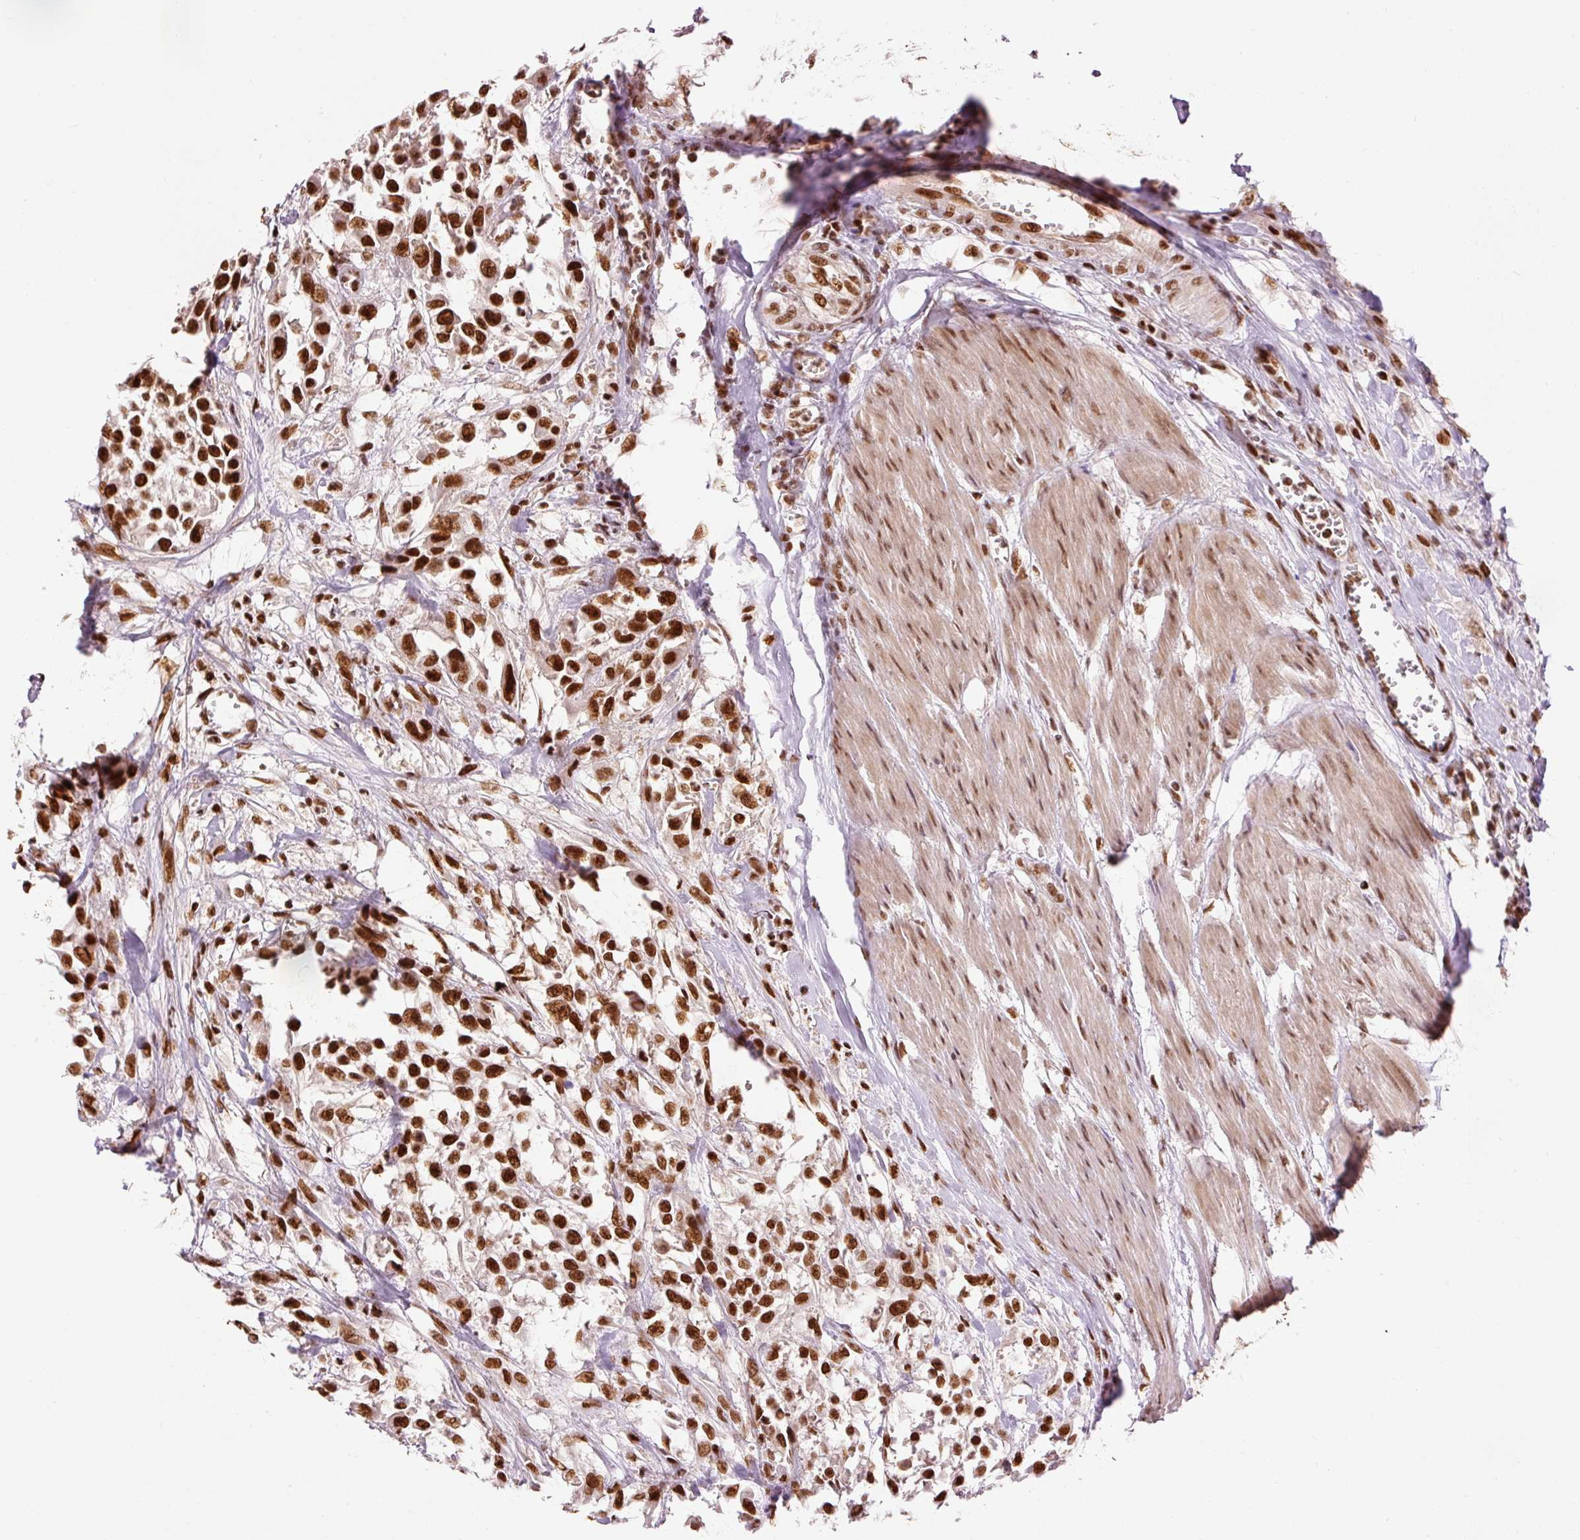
{"staining": {"intensity": "strong", "quantity": ">75%", "location": "nuclear"}, "tissue": "urothelial cancer", "cell_type": "Tumor cells", "image_type": "cancer", "snomed": [{"axis": "morphology", "description": "Urothelial carcinoma, High grade"}, {"axis": "topography", "description": "Urinary bladder"}], "caption": "IHC photomicrograph of urothelial carcinoma (high-grade) stained for a protein (brown), which displays high levels of strong nuclear positivity in about >75% of tumor cells.", "gene": "ZBTB44", "patient": {"sex": "male", "age": 57}}